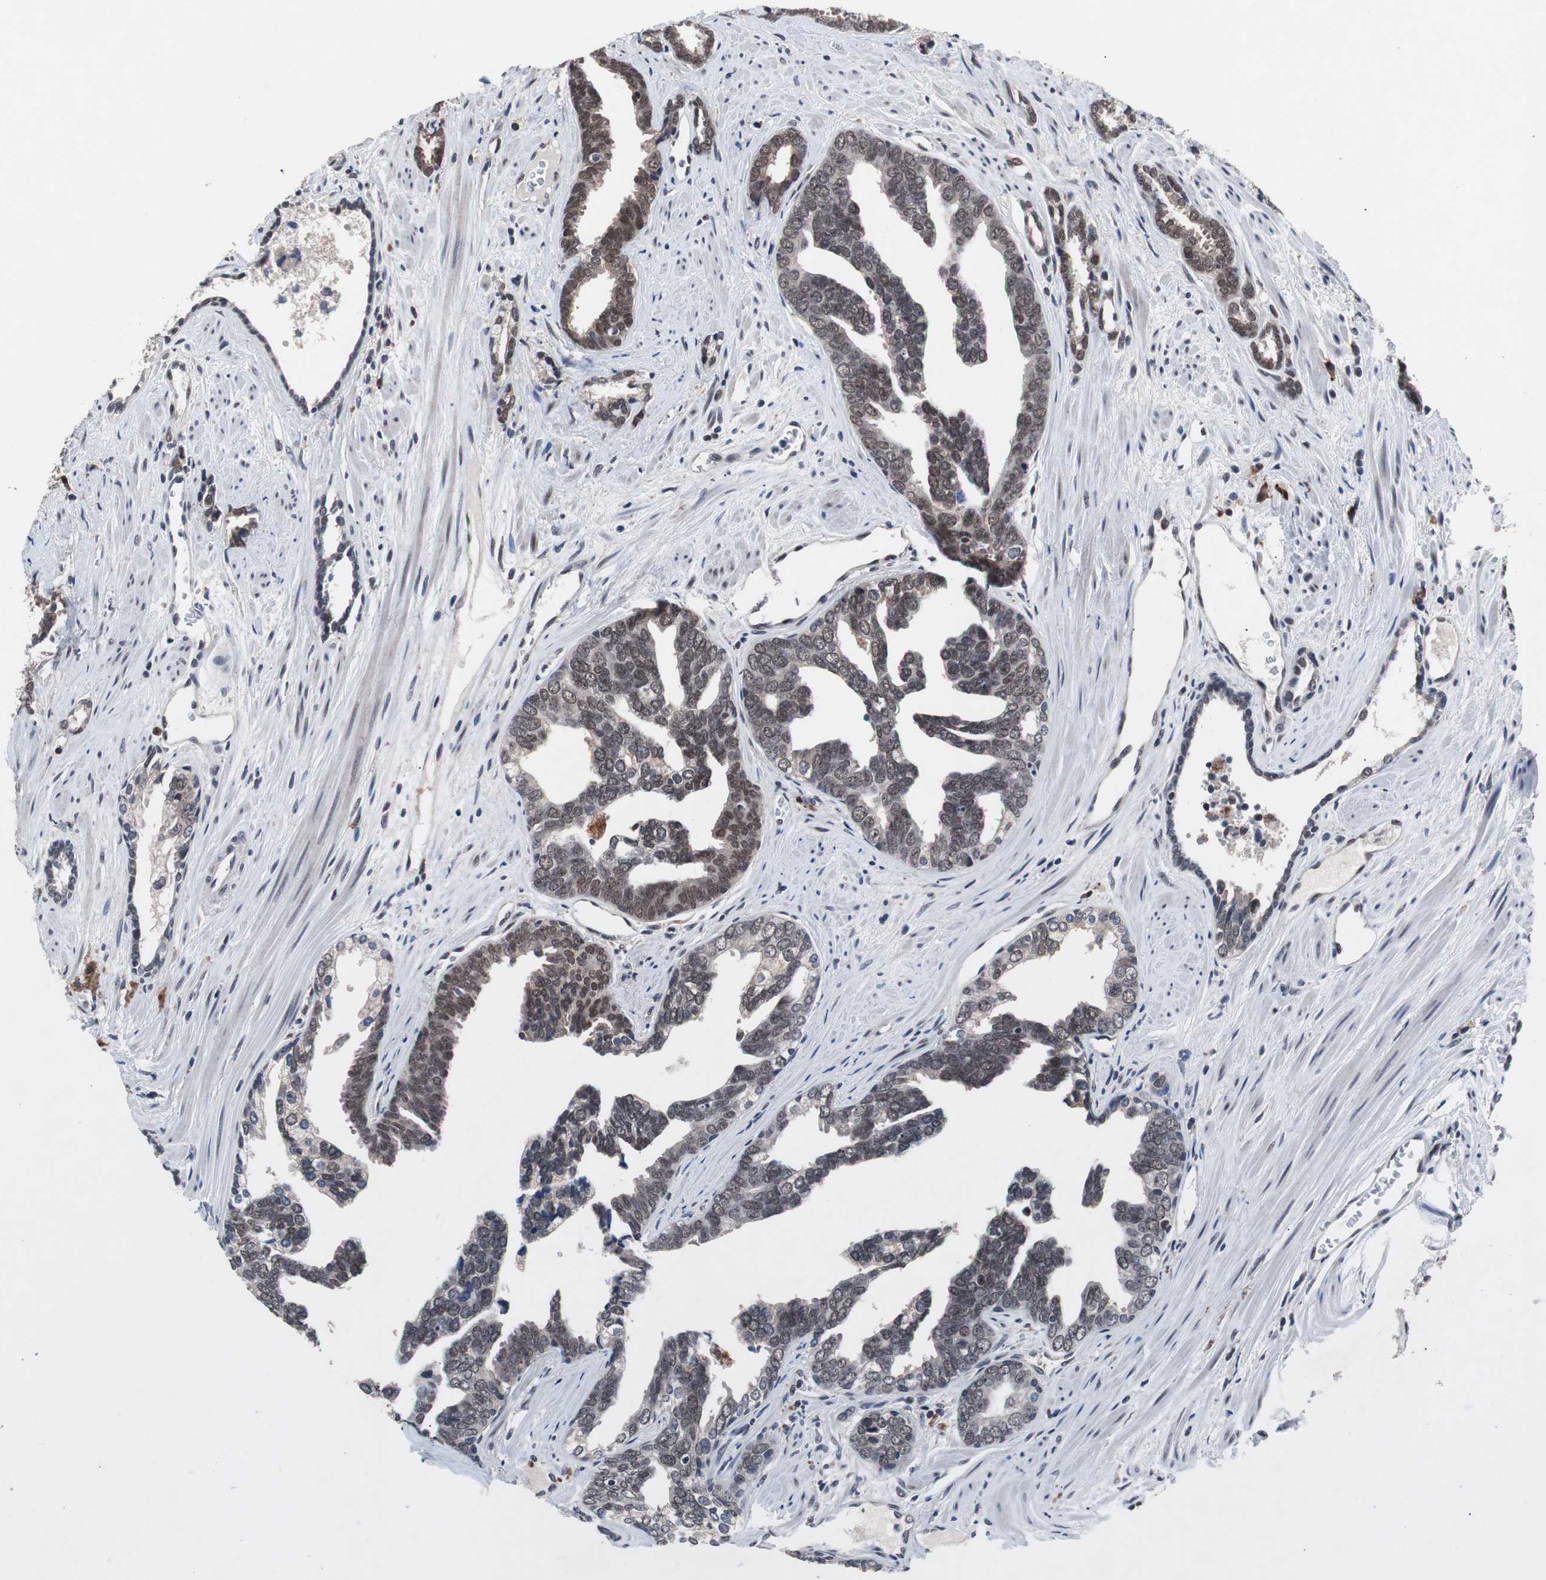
{"staining": {"intensity": "moderate", "quantity": "<25%", "location": "nuclear"}, "tissue": "prostate cancer", "cell_type": "Tumor cells", "image_type": "cancer", "snomed": [{"axis": "morphology", "description": "Adenocarcinoma, High grade"}, {"axis": "topography", "description": "Prostate"}], "caption": "Immunohistochemical staining of prostate cancer (high-grade adenocarcinoma) demonstrates low levels of moderate nuclear protein expression in about <25% of tumor cells.", "gene": "GTF2F2", "patient": {"sex": "male", "age": 67}}